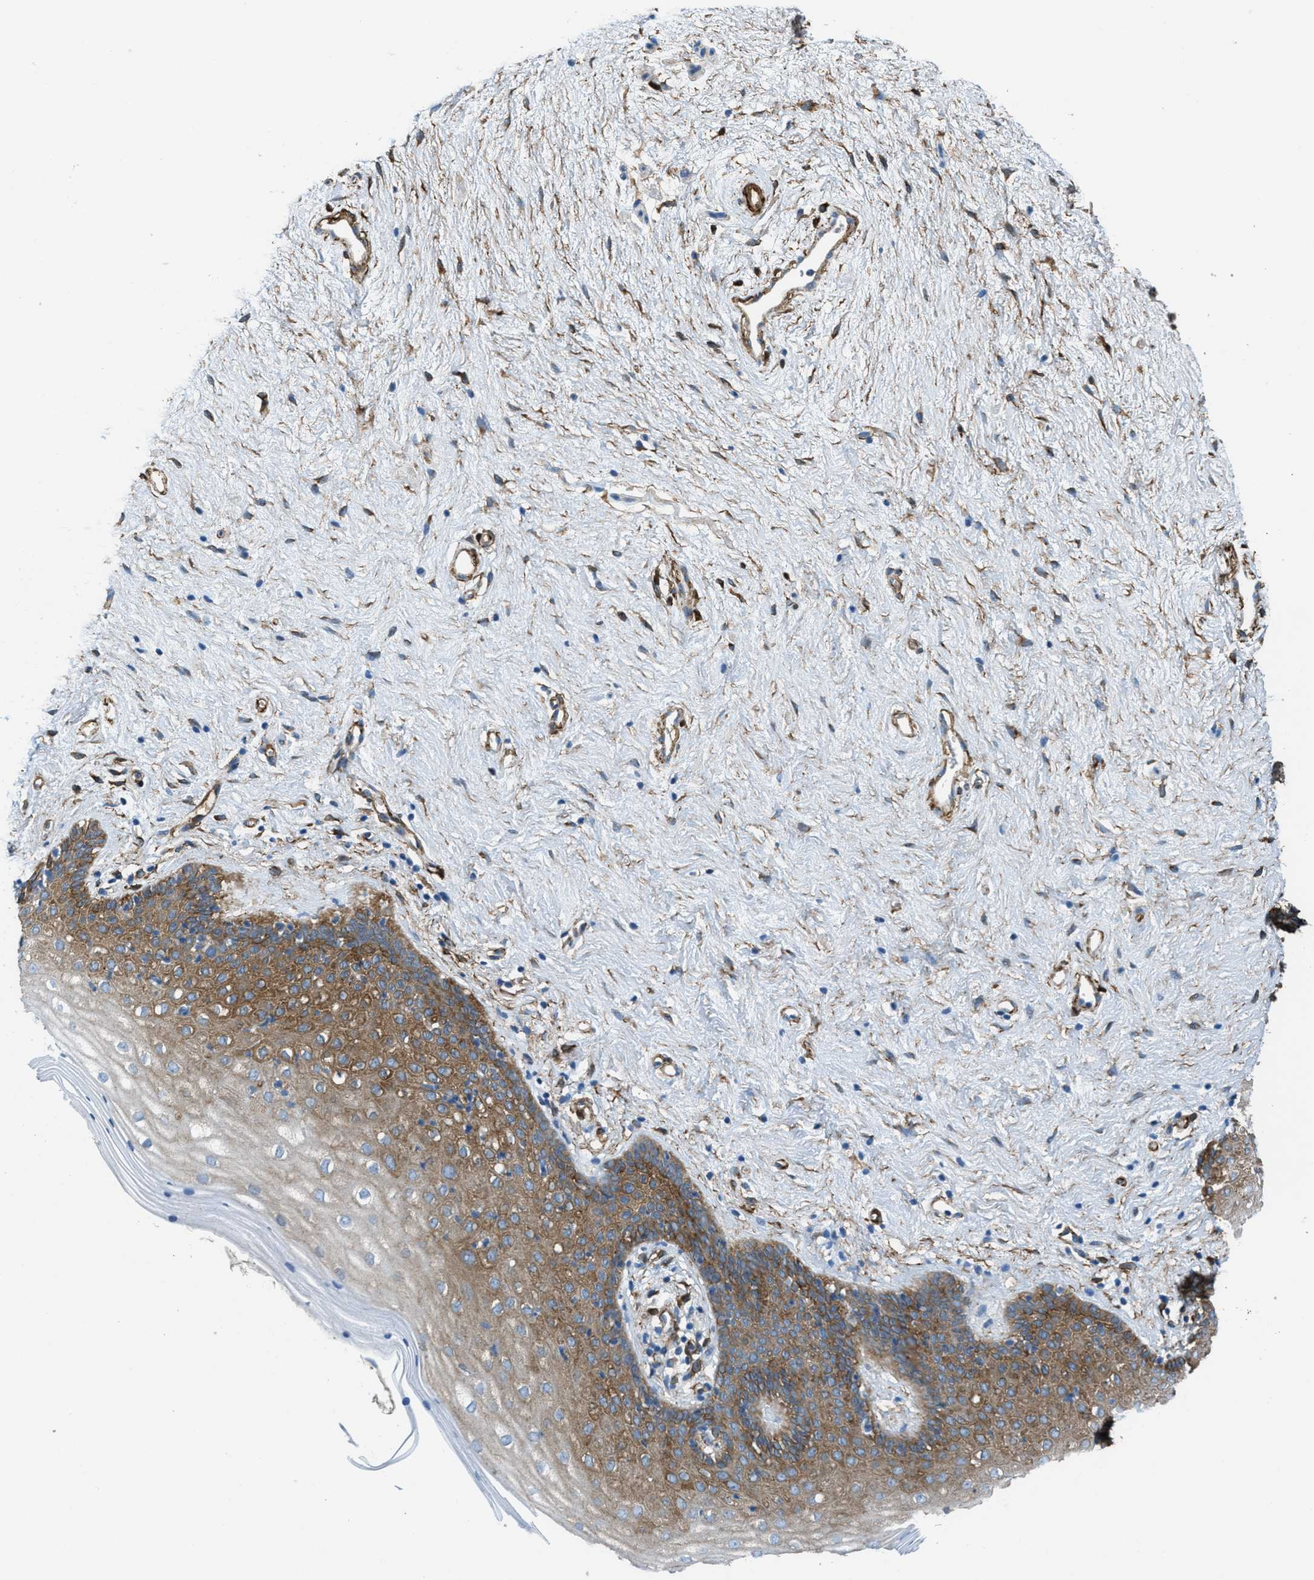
{"staining": {"intensity": "moderate", "quantity": ">75%", "location": "cytoplasmic/membranous"}, "tissue": "vagina", "cell_type": "Squamous epithelial cells", "image_type": "normal", "snomed": [{"axis": "morphology", "description": "Normal tissue, NOS"}, {"axis": "topography", "description": "Vagina"}], "caption": "High-power microscopy captured an IHC histopathology image of normal vagina, revealing moderate cytoplasmic/membranous expression in about >75% of squamous epithelial cells. The protein is stained brown, and the nuclei are stained in blue (DAB IHC with brightfield microscopy, high magnification).", "gene": "CALD1", "patient": {"sex": "female", "age": 44}}